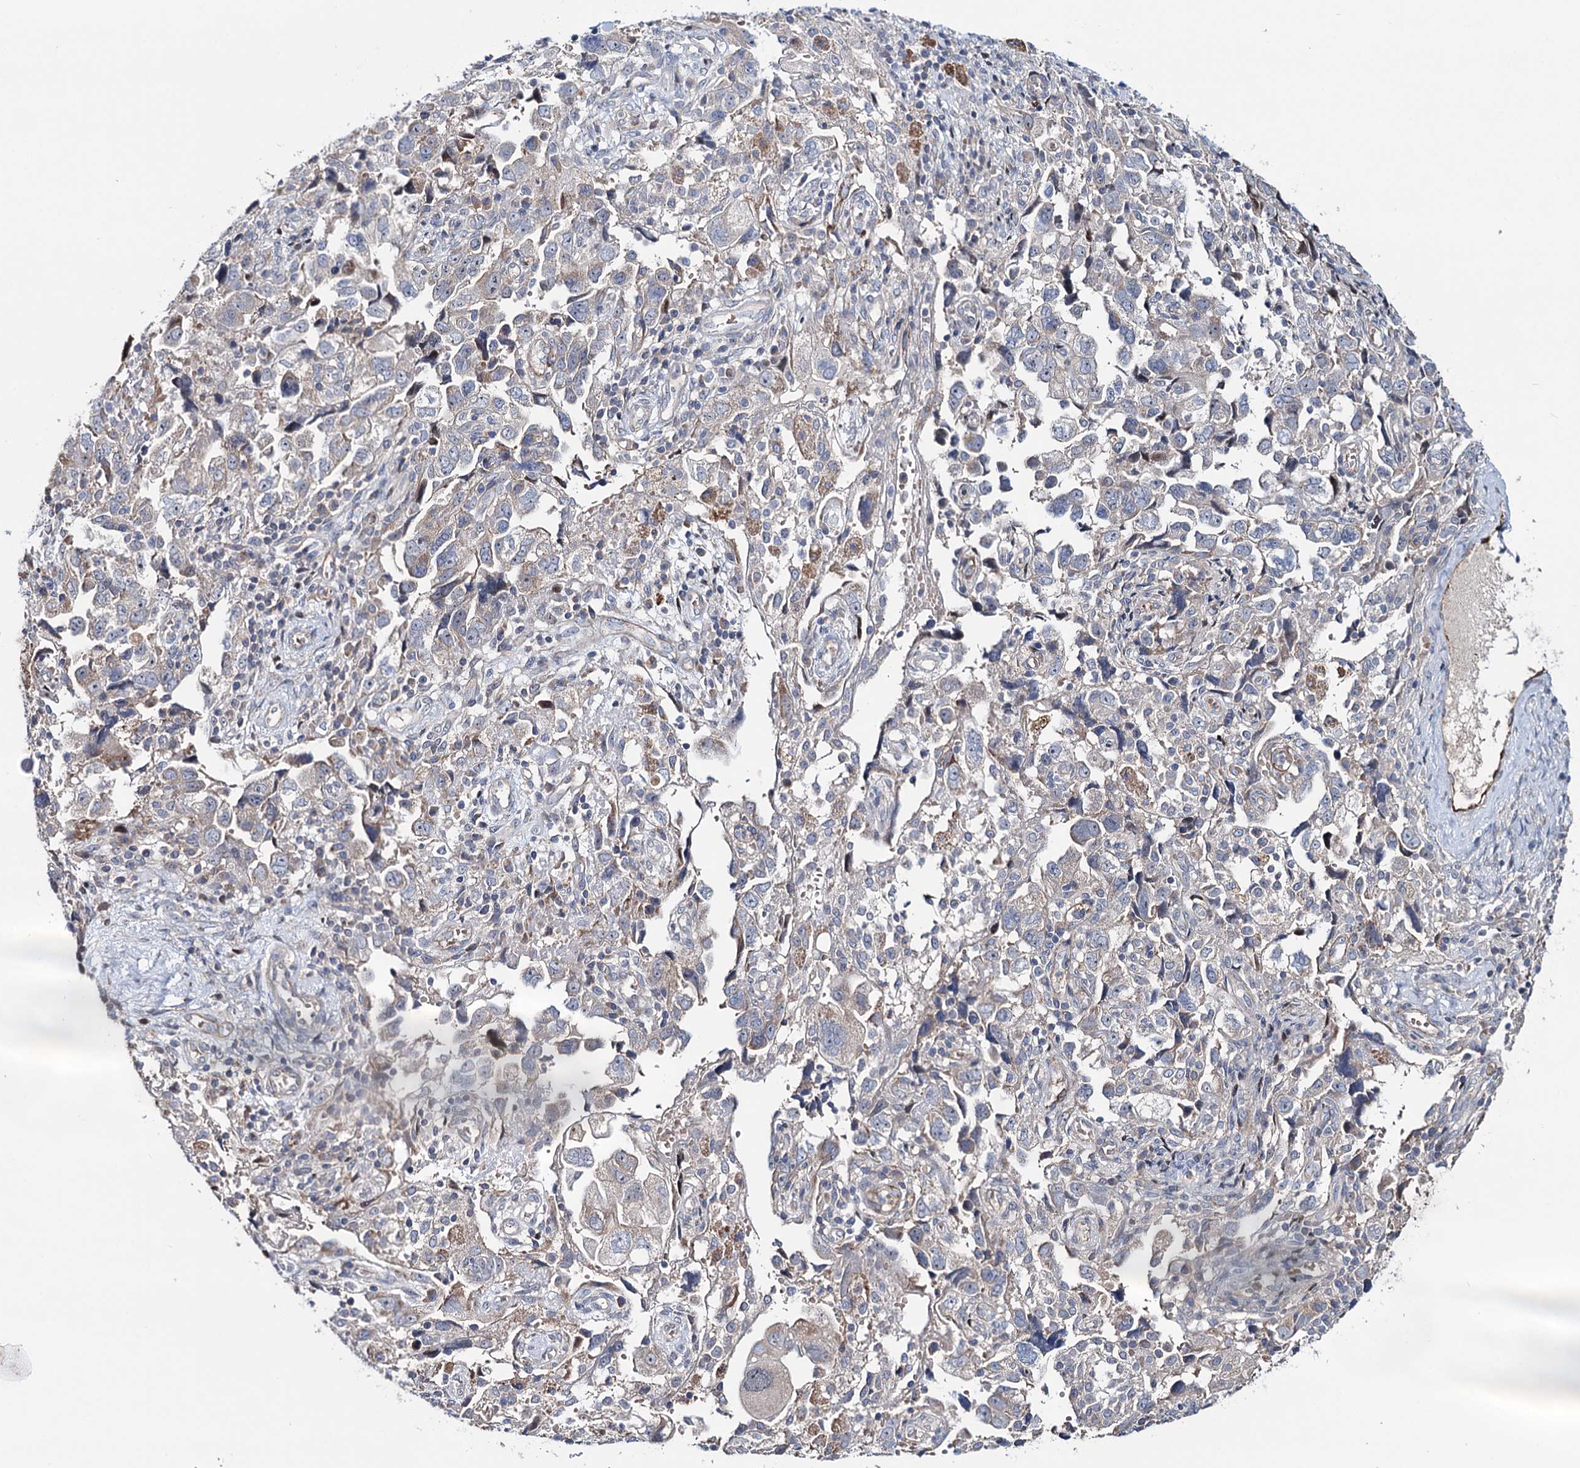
{"staining": {"intensity": "weak", "quantity": "<25%", "location": "cytoplasmic/membranous"}, "tissue": "ovarian cancer", "cell_type": "Tumor cells", "image_type": "cancer", "snomed": [{"axis": "morphology", "description": "Carcinoma, NOS"}, {"axis": "morphology", "description": "Cystadenocarcinoma, serous, NOS"}, {"axis": "topography", "description": "Ovary"}], "caption": "Photomicrograph shows no significant protein staining in tumor cells of ovarian carcinoma.", "gene": "PTDSS2", "patient": {"sex": "female", "age": 69}}